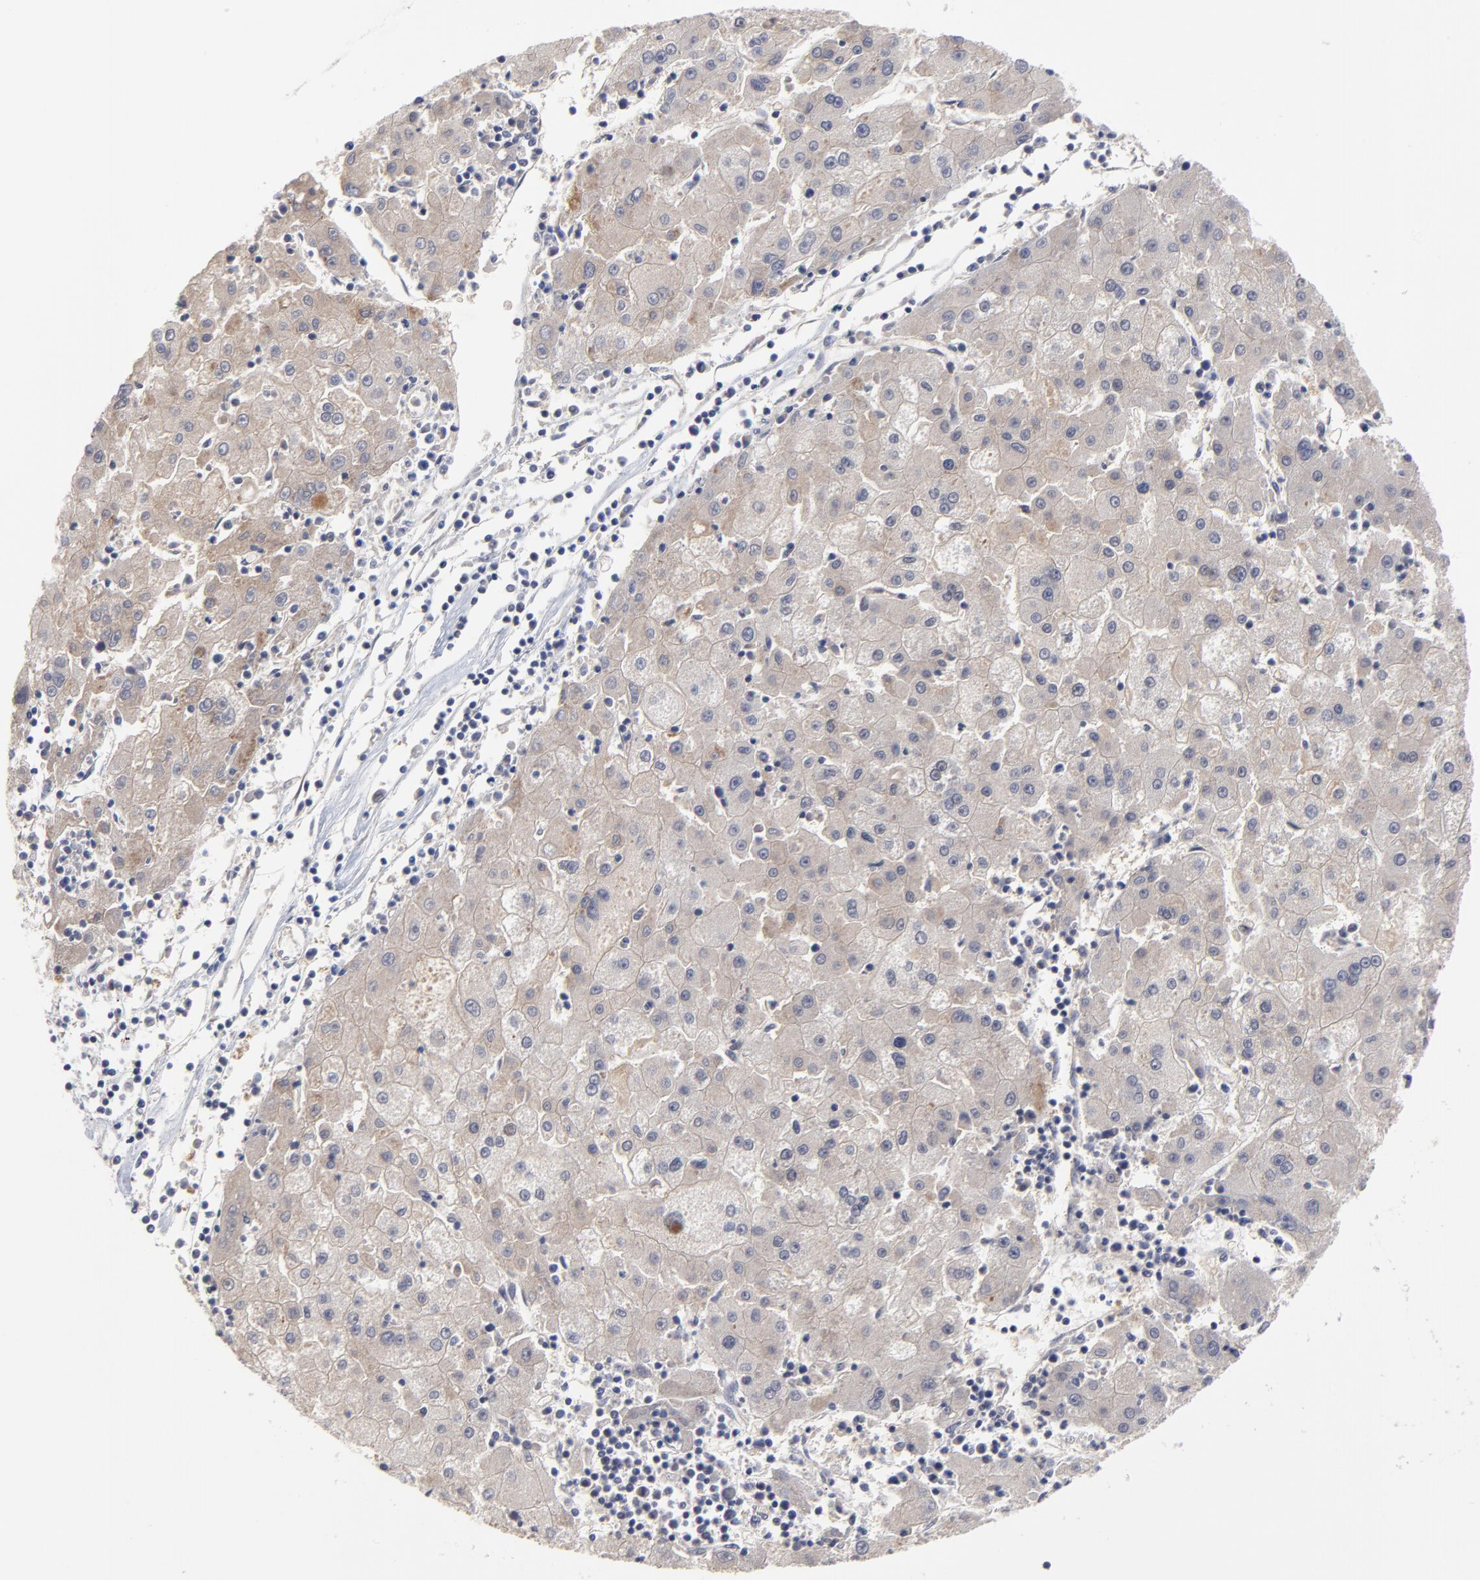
{"staining": {"intensity": "moderate", "quantity": ">75%", "location": "cytoplasmic/membranous"}, "tissue": "liver cancer", "cell_type": "Tumor cells", "image_type": "cancer", "snomed": [{"axis": "morphology", "description": "Carcinoma, Hepatocellular, NOS"}, {"axis": "topography", "description": "Liver"}], "caption": "Moderate cytoplasmic/membranous protein positivity is identified in approximately >75% of tumor cells in liver hepatocellular carcinoma.", "gene": "ZNF157", "patient": {"sex": "male", "age": 72}}